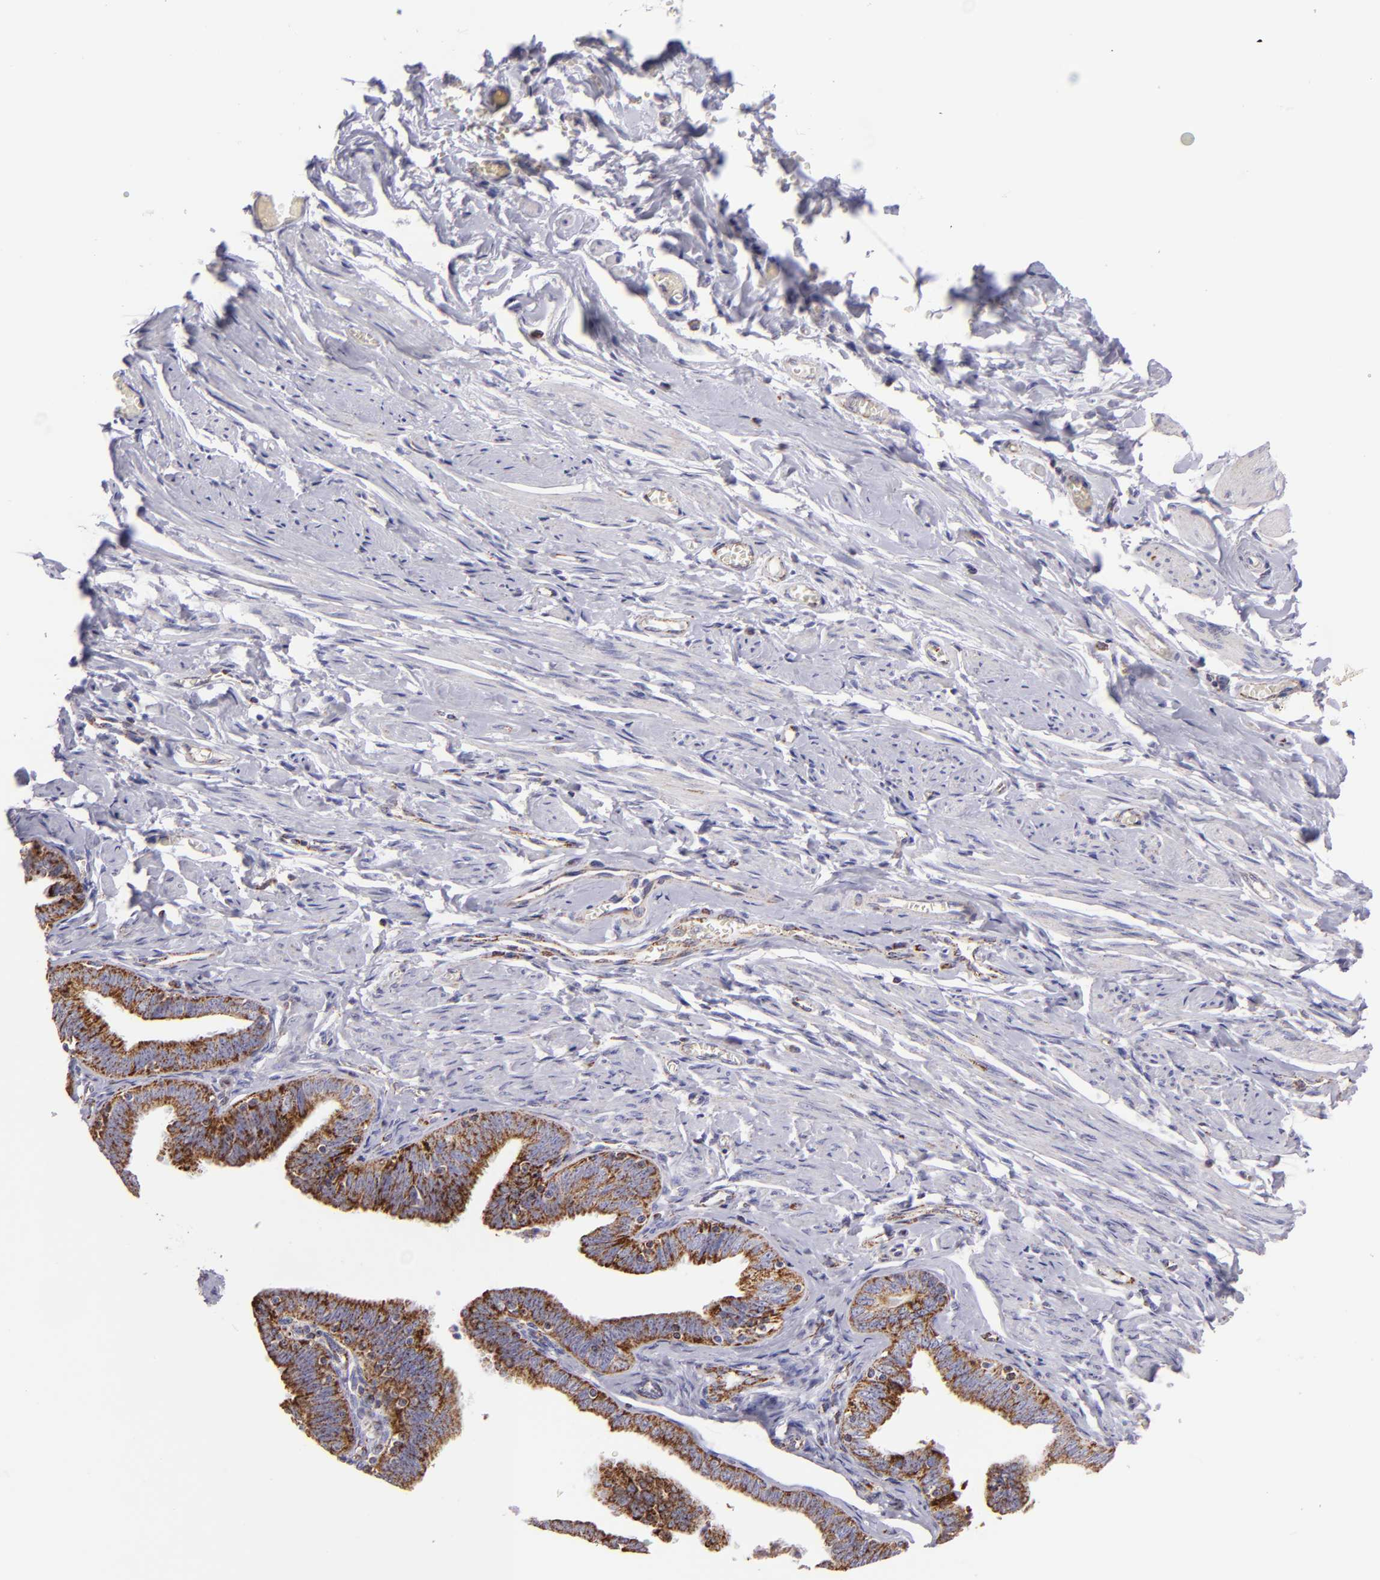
{"staining": {"intensity": "strong", "quantity": ">75%", "location": "cytoplasmic/membranous"}, "tissue": "fallopian tube", "cell_type": "Glandular cells", "image_type": "normal", "snomed": [{"axis": "morphology", "description": "Normal tissue, NOS"}, {"axis": "topography", "description": "Fallopian tube"}, {"axis": "topography", "description": "Ovary"}], "caption": "Protein expression analysis of normal fallopian tube exhibits strong cytoplasmic/membranous expression in approximately >75% of glandular cells. The protein is stained brown, and the nuclei are stained in blue (DAB IHC with brightfield microscopy, high magnification).", "gene": "HSPD1", "patient": {"sex": "female", "age": 69}}